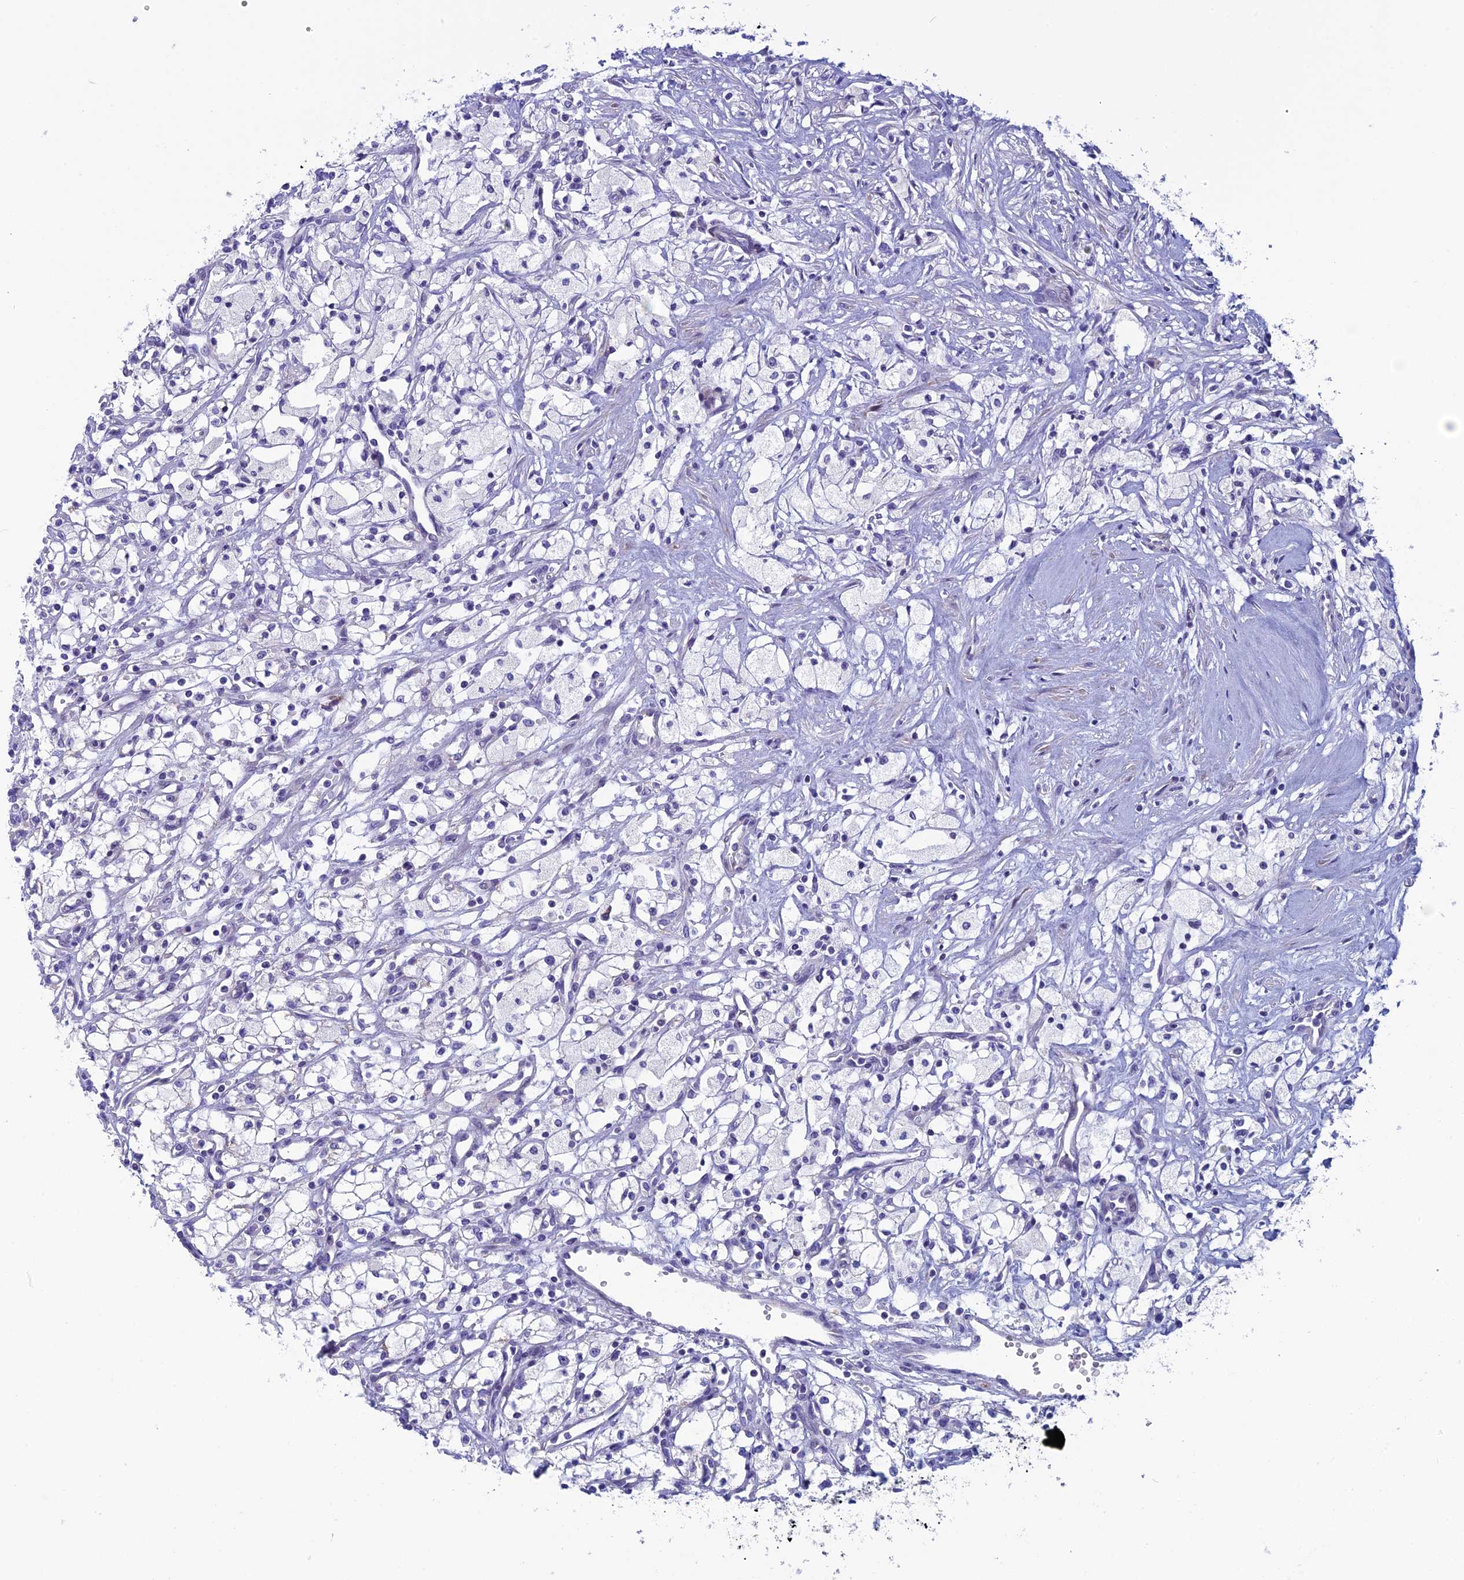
{"staining": {"intensity": "negative", "quantity": "none", "location": "none"}, "tissue": "renal cancer", "cell_type": "Tumor cells", "image_type": "cancer", "snomed": [{"axis": "morphology", "description": "Adenocarcinoma, NOS"}, {"axis": "topography", "description": "Kidney"}], "caption": "High power microscopy micrograph of an immunohistochemistry histopathology image of renal adenocarcinoma, revealing no significant staining in tumor cells.", "gene": "ZNF563", "patient": {"sex": "male", "age": 59}}